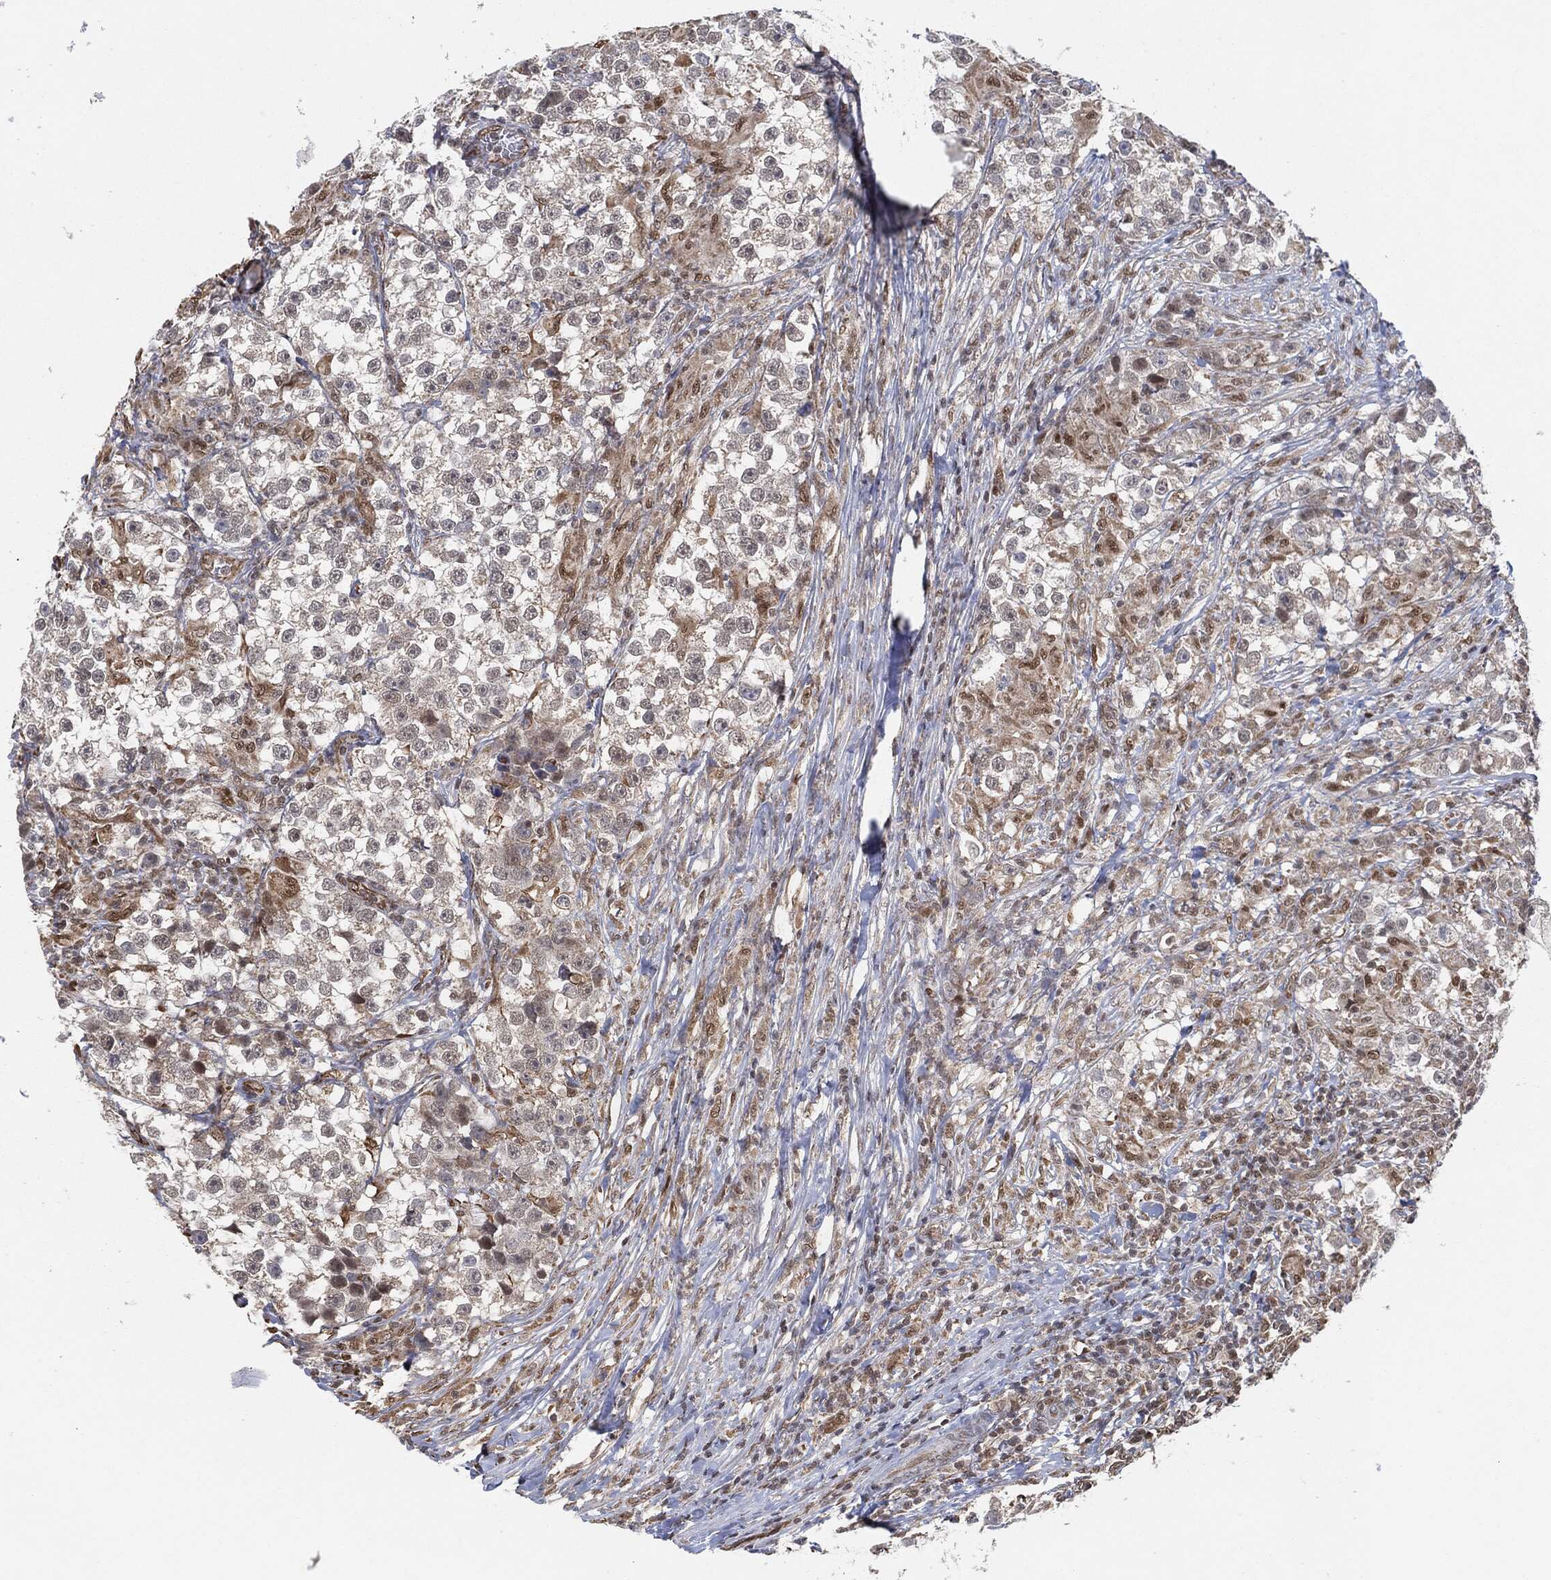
{"staining": {"intensity": "negative", "quantity": "none", "location": "none"}, "tissue": "testis cancer", "cell_type": "Tumor cells", "image_type": "cancer", "snomed": [{"axis": "morphology", "description": "Seminoma, NOS"}, {"axis": "topography", "description": "Testis"}], "caption": "IHC photomicrograph of testis cancer stained for a protein (brown), which exhibits no expression in tumor cells. Brightfield microscopy of IHC stained with DAB (3,3'-diaminobenzidine) (brown) and hematoxylin (blue), captured at high magnification.", "gene": "TP53RK", "patient": {"sex": "male", "age": 46}}